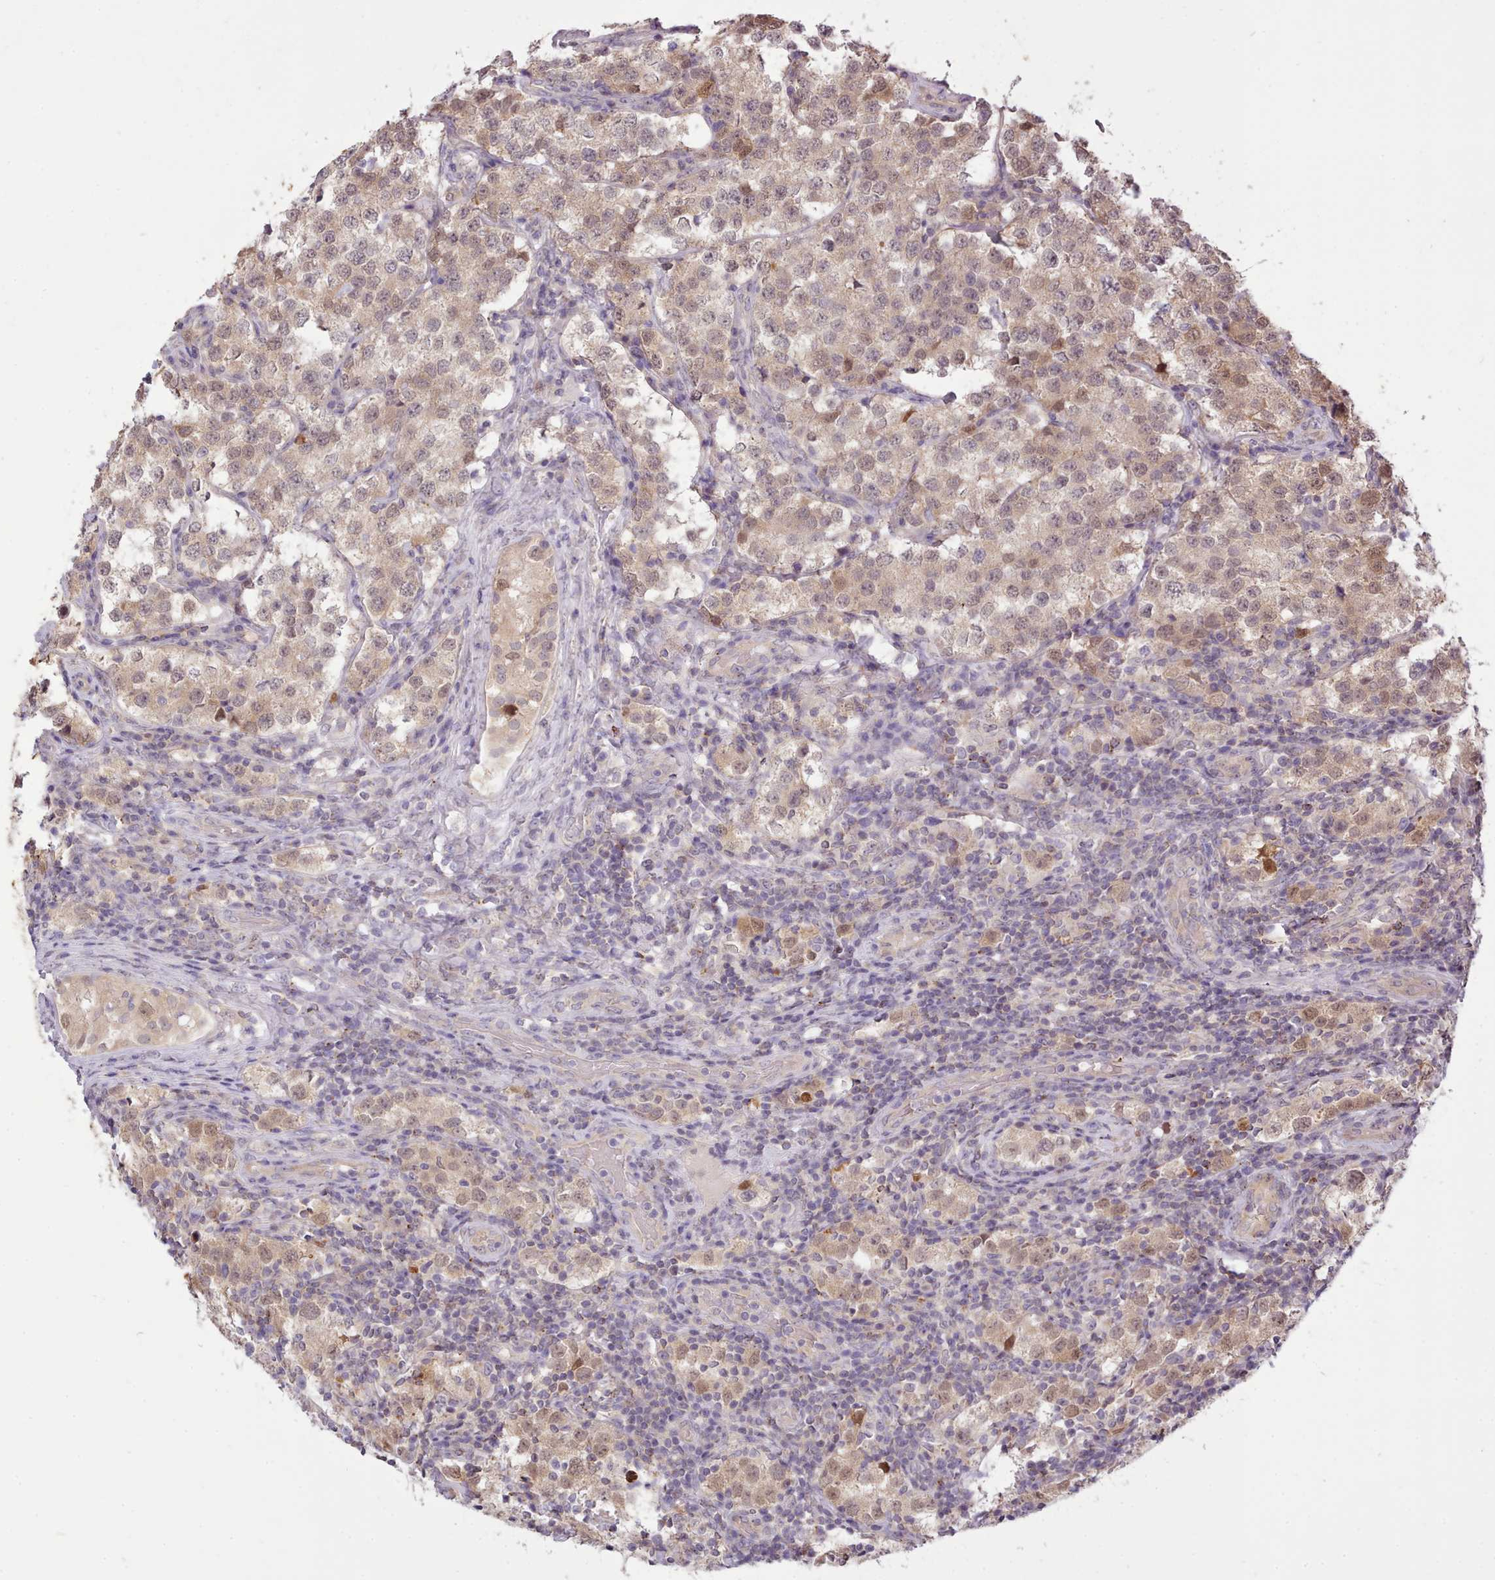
{"staining": {"intensity": "weak", "quantity": ">75%", "location": "cytoplasmic/membranous,nuclear"}, "tissue": "testis cancer", "cell_type": "Tumor cells", "image_type": "cancer", "snomed": [{"axis": "morphology", "description": "Seminoma, NOS"}, {"axis": "topography", "description": "Testis"}], "caption": "A low amount of weak cytoplasmic/membranous and nuclear positivity is present in approximately >75% of tumor cells in testis seminoma tissue.", "gene": "ARL17A", "patient": {"sex": "male", "age": 34}}